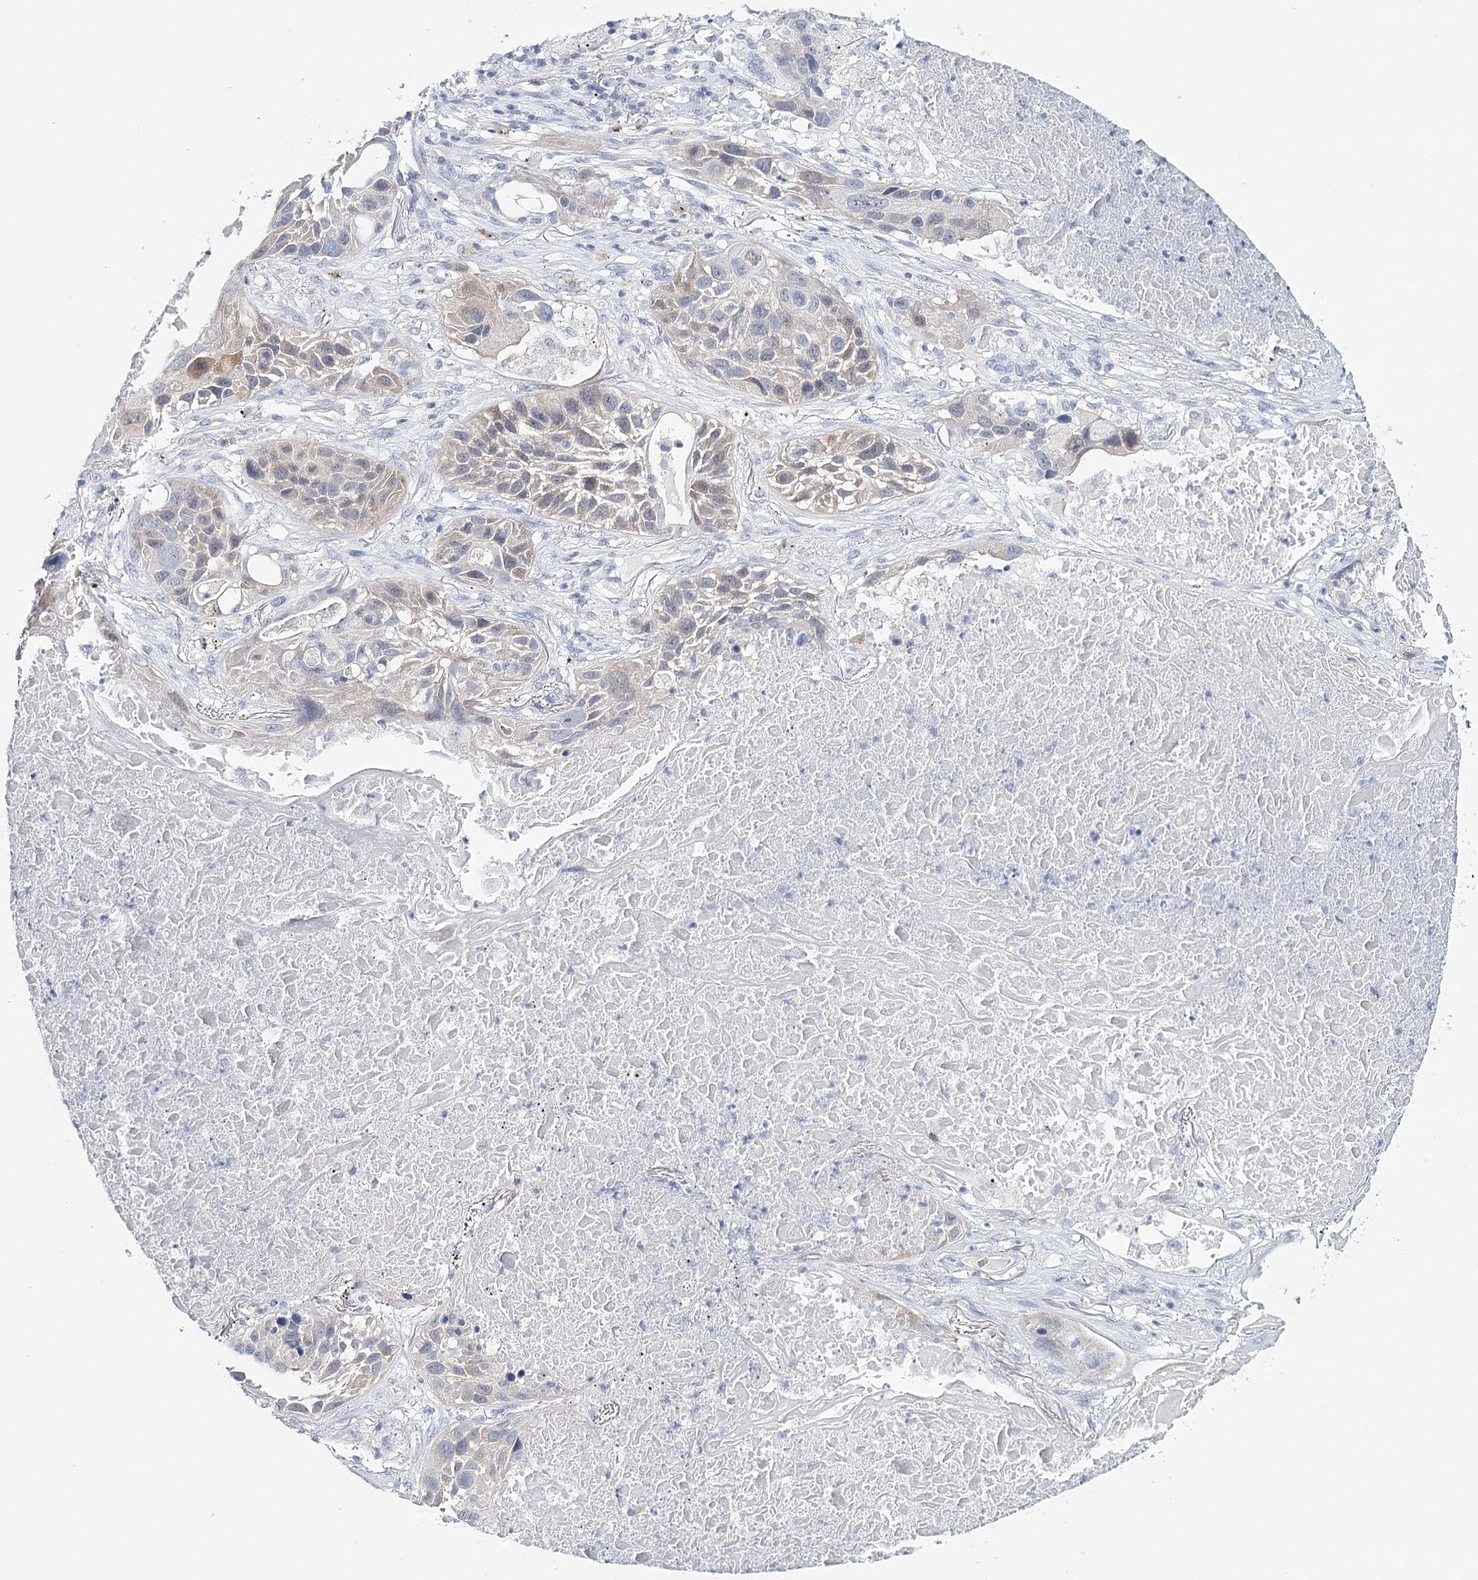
{"staining": {"intensity": "weak", "quantity": "<25%", "location": "cytoplasmic/membranous"}, "tissue": "lung cancer", "cell_type": "Tumor cells", "image_type": "cancer", "snomed": [{"axis": "morphology", "description": "Squamous cell carcinoma, NOS"}, {"axis": "topography", "description": "Lung"}], "caption": "Immunohistochemical staining of human squamous cell carcinoma (lung) reveals no significant positivity in tumor cells. (Brightfield microscopy of DAB immunohistochemistry (IHC) at high magnification).", "gene": "HSPA4L", "patient": {"sex": "male", "age": 57}}